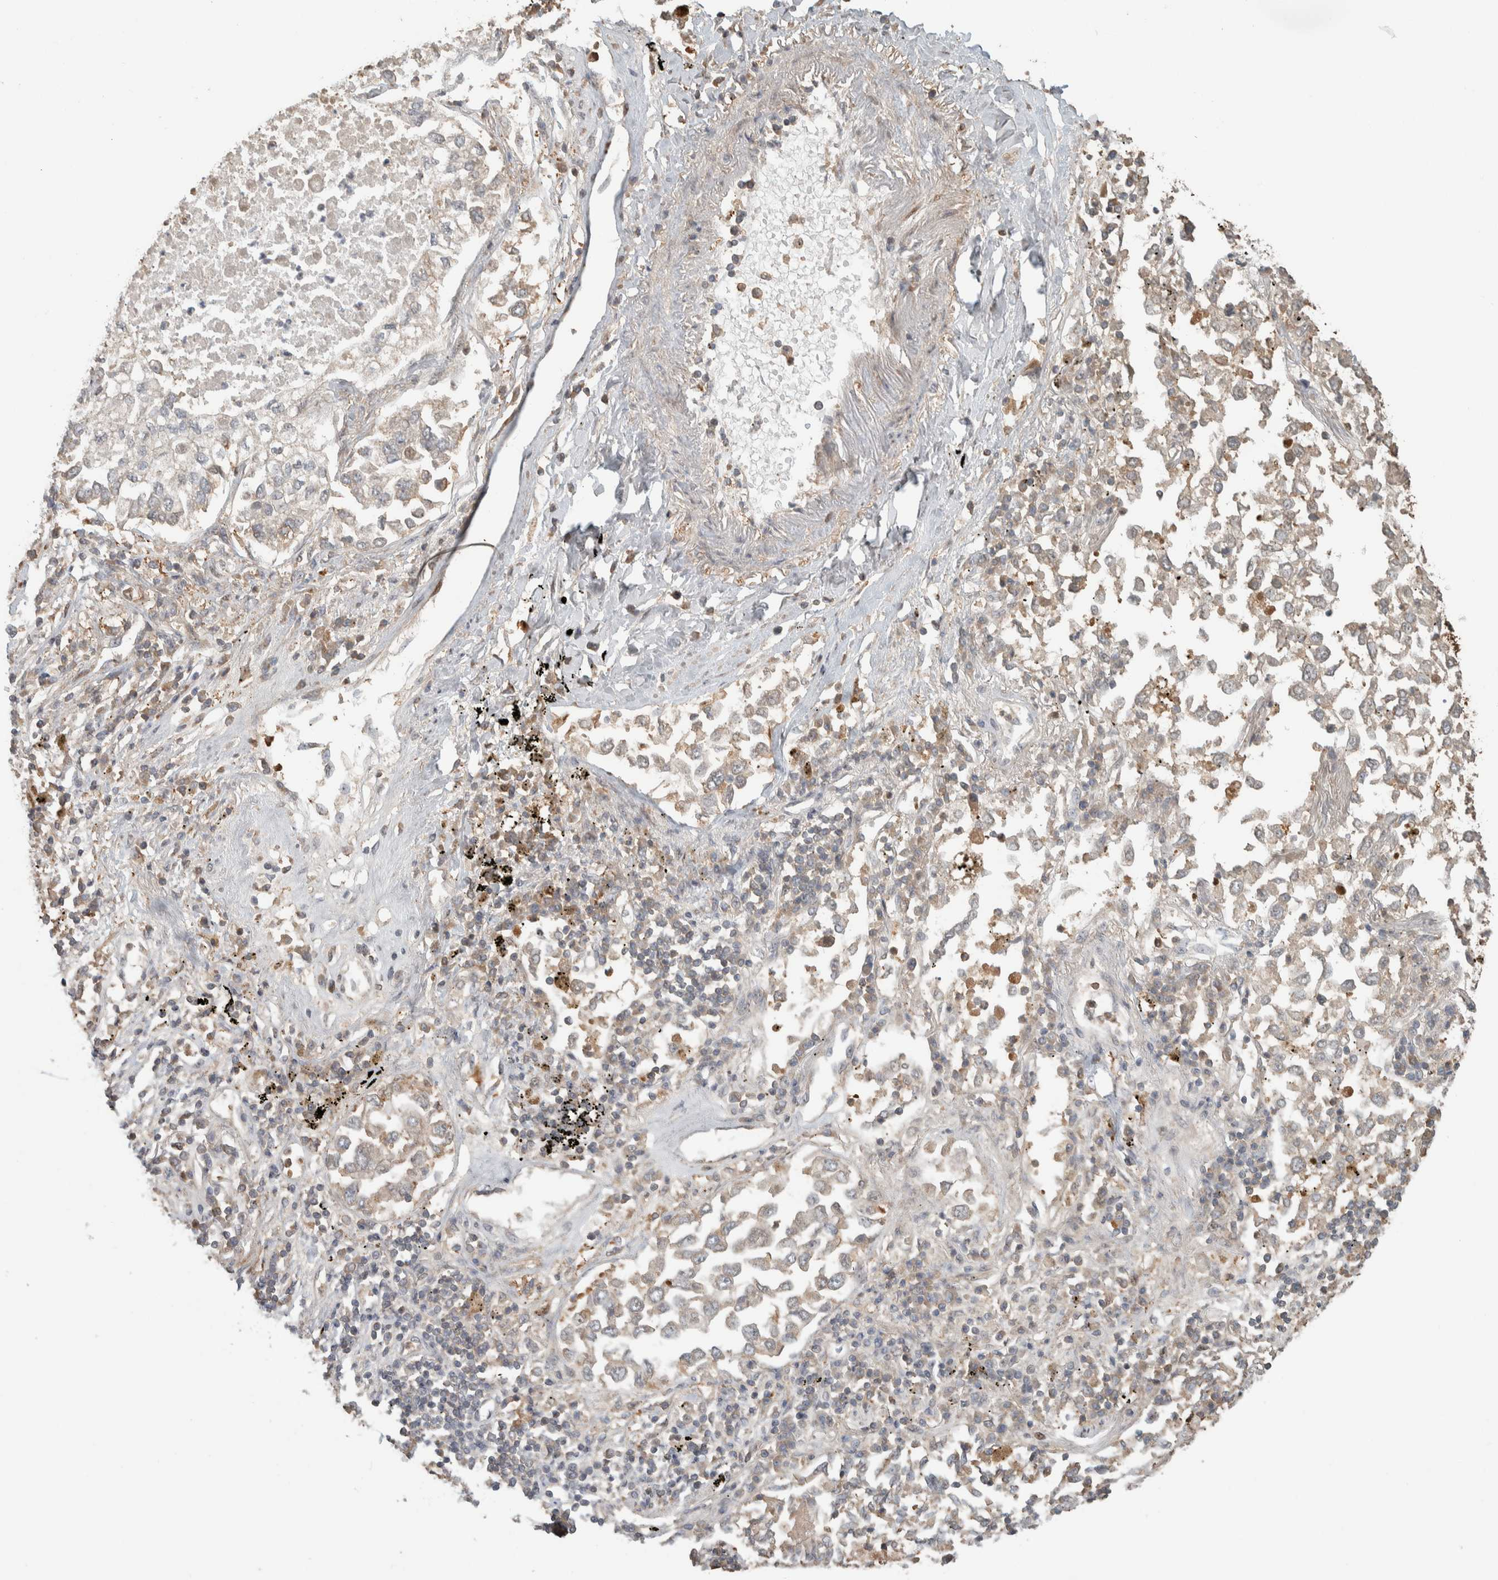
{"staining": {"intensity": "weak", "quantity": "<25%", "location": "cytoplasmic/membranous"}, "tissue": "lung cancer", "cell_type": "Tumor cells", "image_type": "cancer", "snomed": [{"axis": "morphology", "description": "Inflammation, NOS"}, {"axis": "morphology", "description": "Adenocarcinoma, NOS"}, {"axis": "topography", "description": "Lung"}], "caption": "This is an immunohistochemistry photomicrograph of lung adenocarcinoma. There is no expression in tumor cells.", "gene": "CNTROB", "patient": {"sex": "male", "age": 63}}